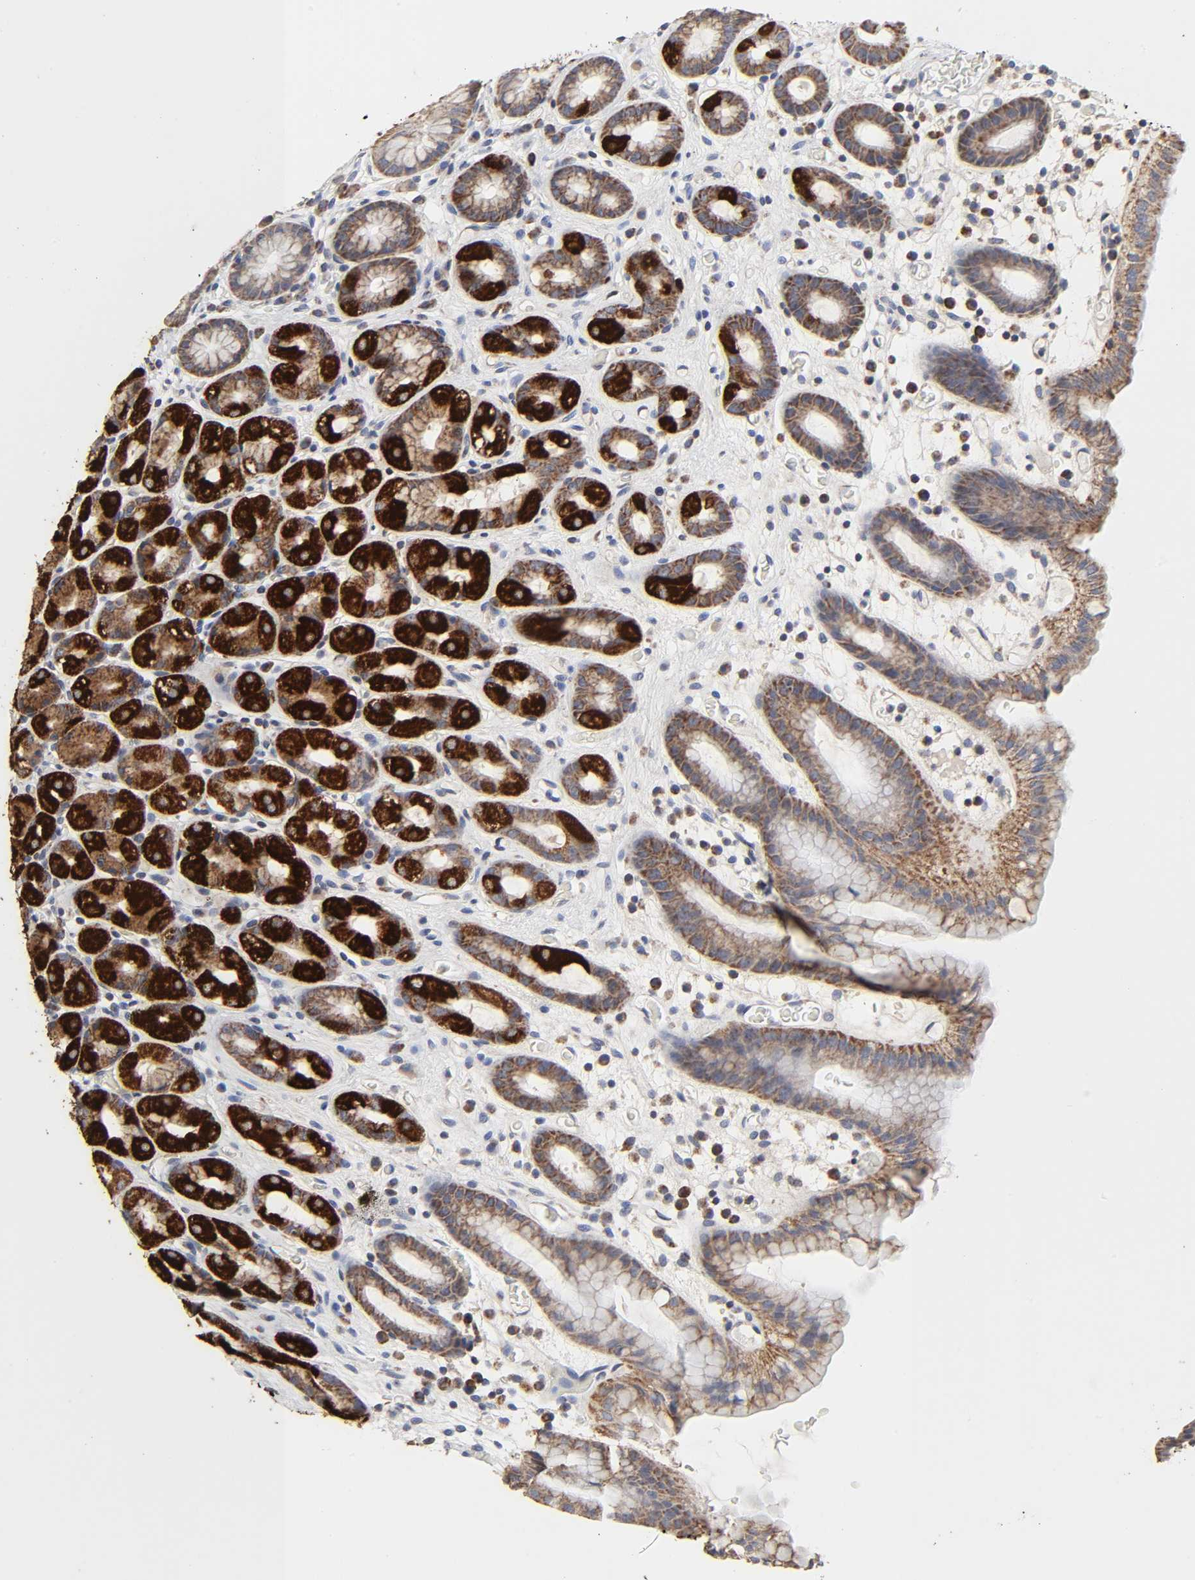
{"staining": {"intensity": "strong", "quantity": ">75%", "location": "cytoplasmic/membranous"}, "tissue": "stomach", "cell_type": "Glandular cells", "image_type": "normal", "snomed": [{"axis": "morphology", "description": "Normal tissue, NOS"}, {"axis": "topography", "description": "Stomach, upper"}], "caption": "Immunohistochemistry (DAB (3,3'-diaminobenzidine)) staining of benign human stomach displays strong cytoplasmic/membranous protein staining in about >75% of glandular cells. The protein of interest is shown in brown color, while the nuclei are stained blue.", "gene": "COX6B1", "patient": {"sex": "male", "age": 68}}